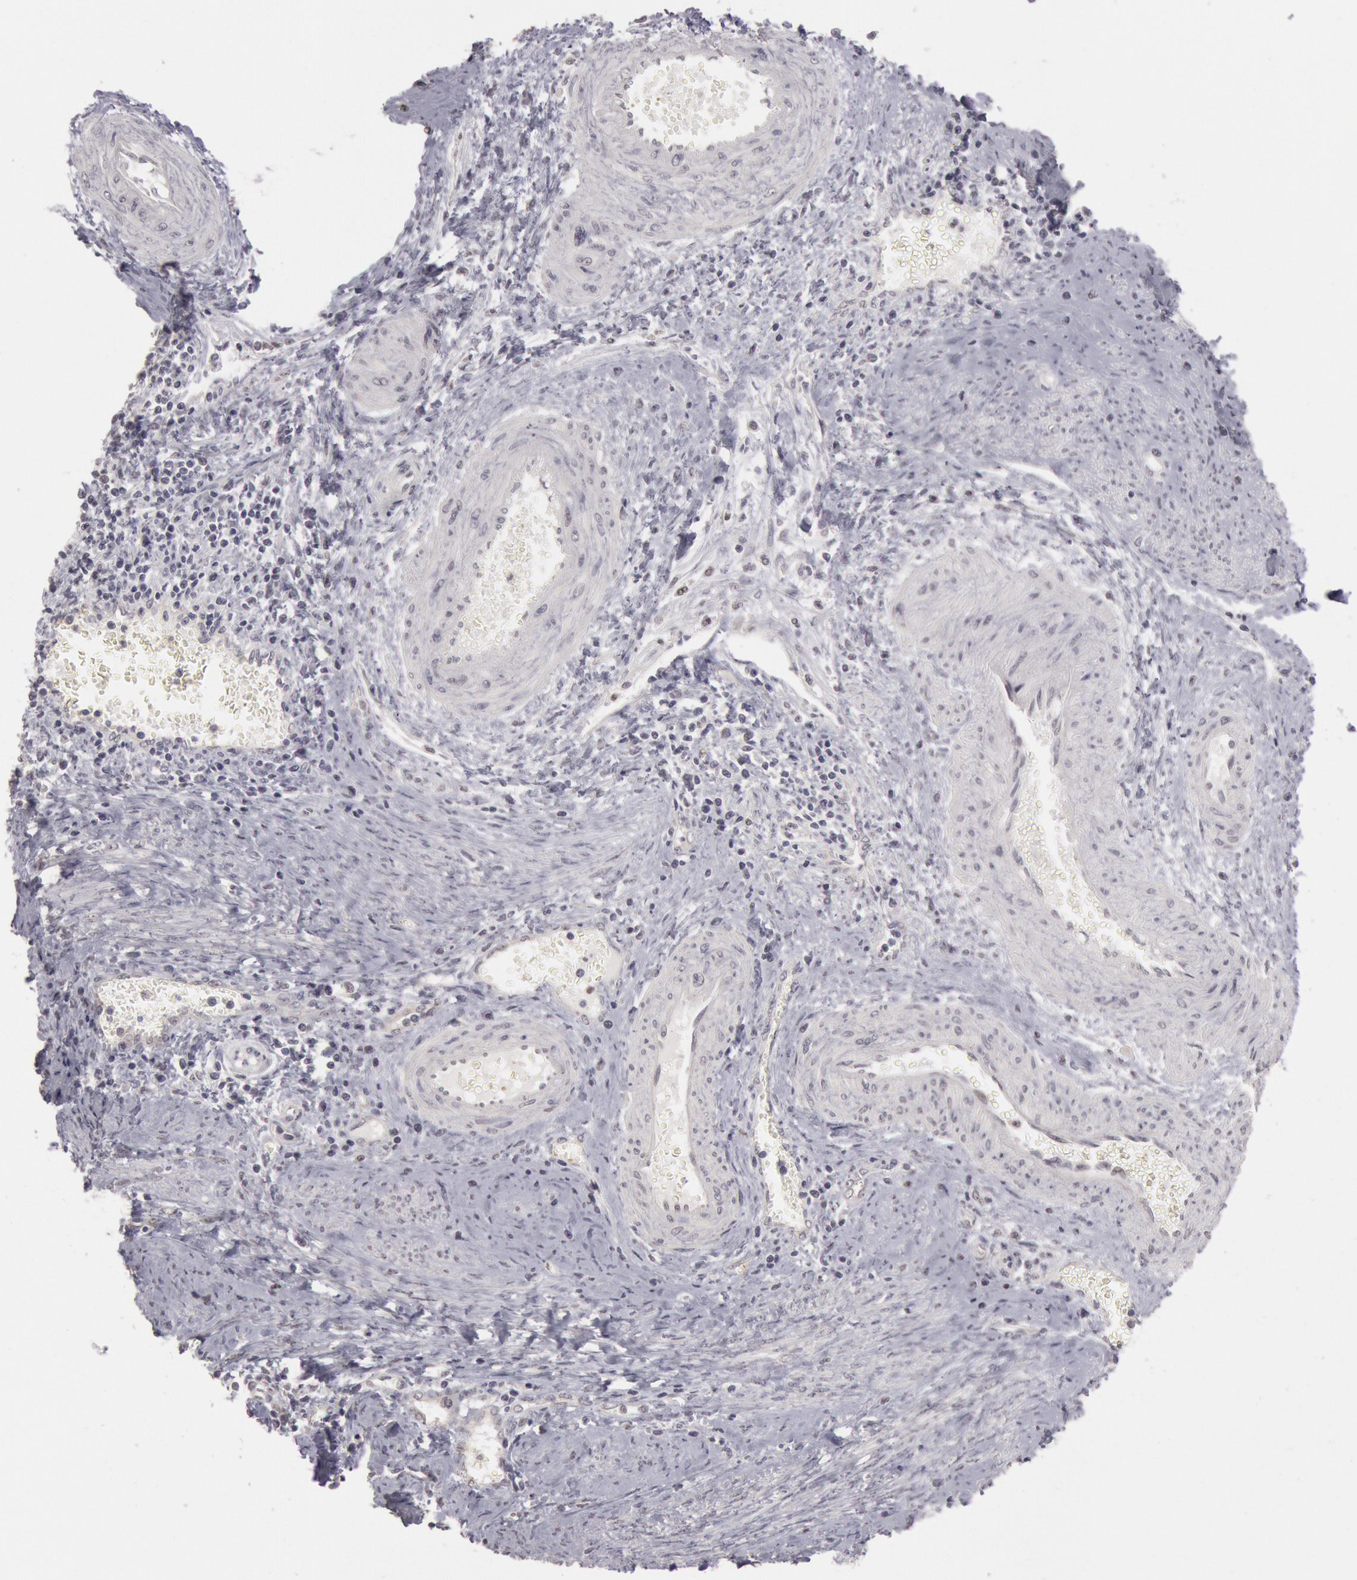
{"staining": {"intensity": "negative", "quantity": "none", "location": "none"}, "tissue": "cervical cancer", "cell_type": "Tumor cells", "image_type": "cancer", "snomed": [{"axis": "morphology", "description": "Normal tissue, NOS"}, {"axis": "morphology", "description": "Adenocarcinoma, NOS"}, {"axis": "topography", "description": "Cervix"}], "caption": "The IHC image has no significant expression in tumor cells of adenocarcinoma (cervical) tissue. Brightfield microscopy of immunohistochemistry (IHC) stained with DAB (brown) and hematoxylin (blue), captured at high magnification.", "gene": "RIMBP3C", "patient": {"sex": "female", "age": 34}}